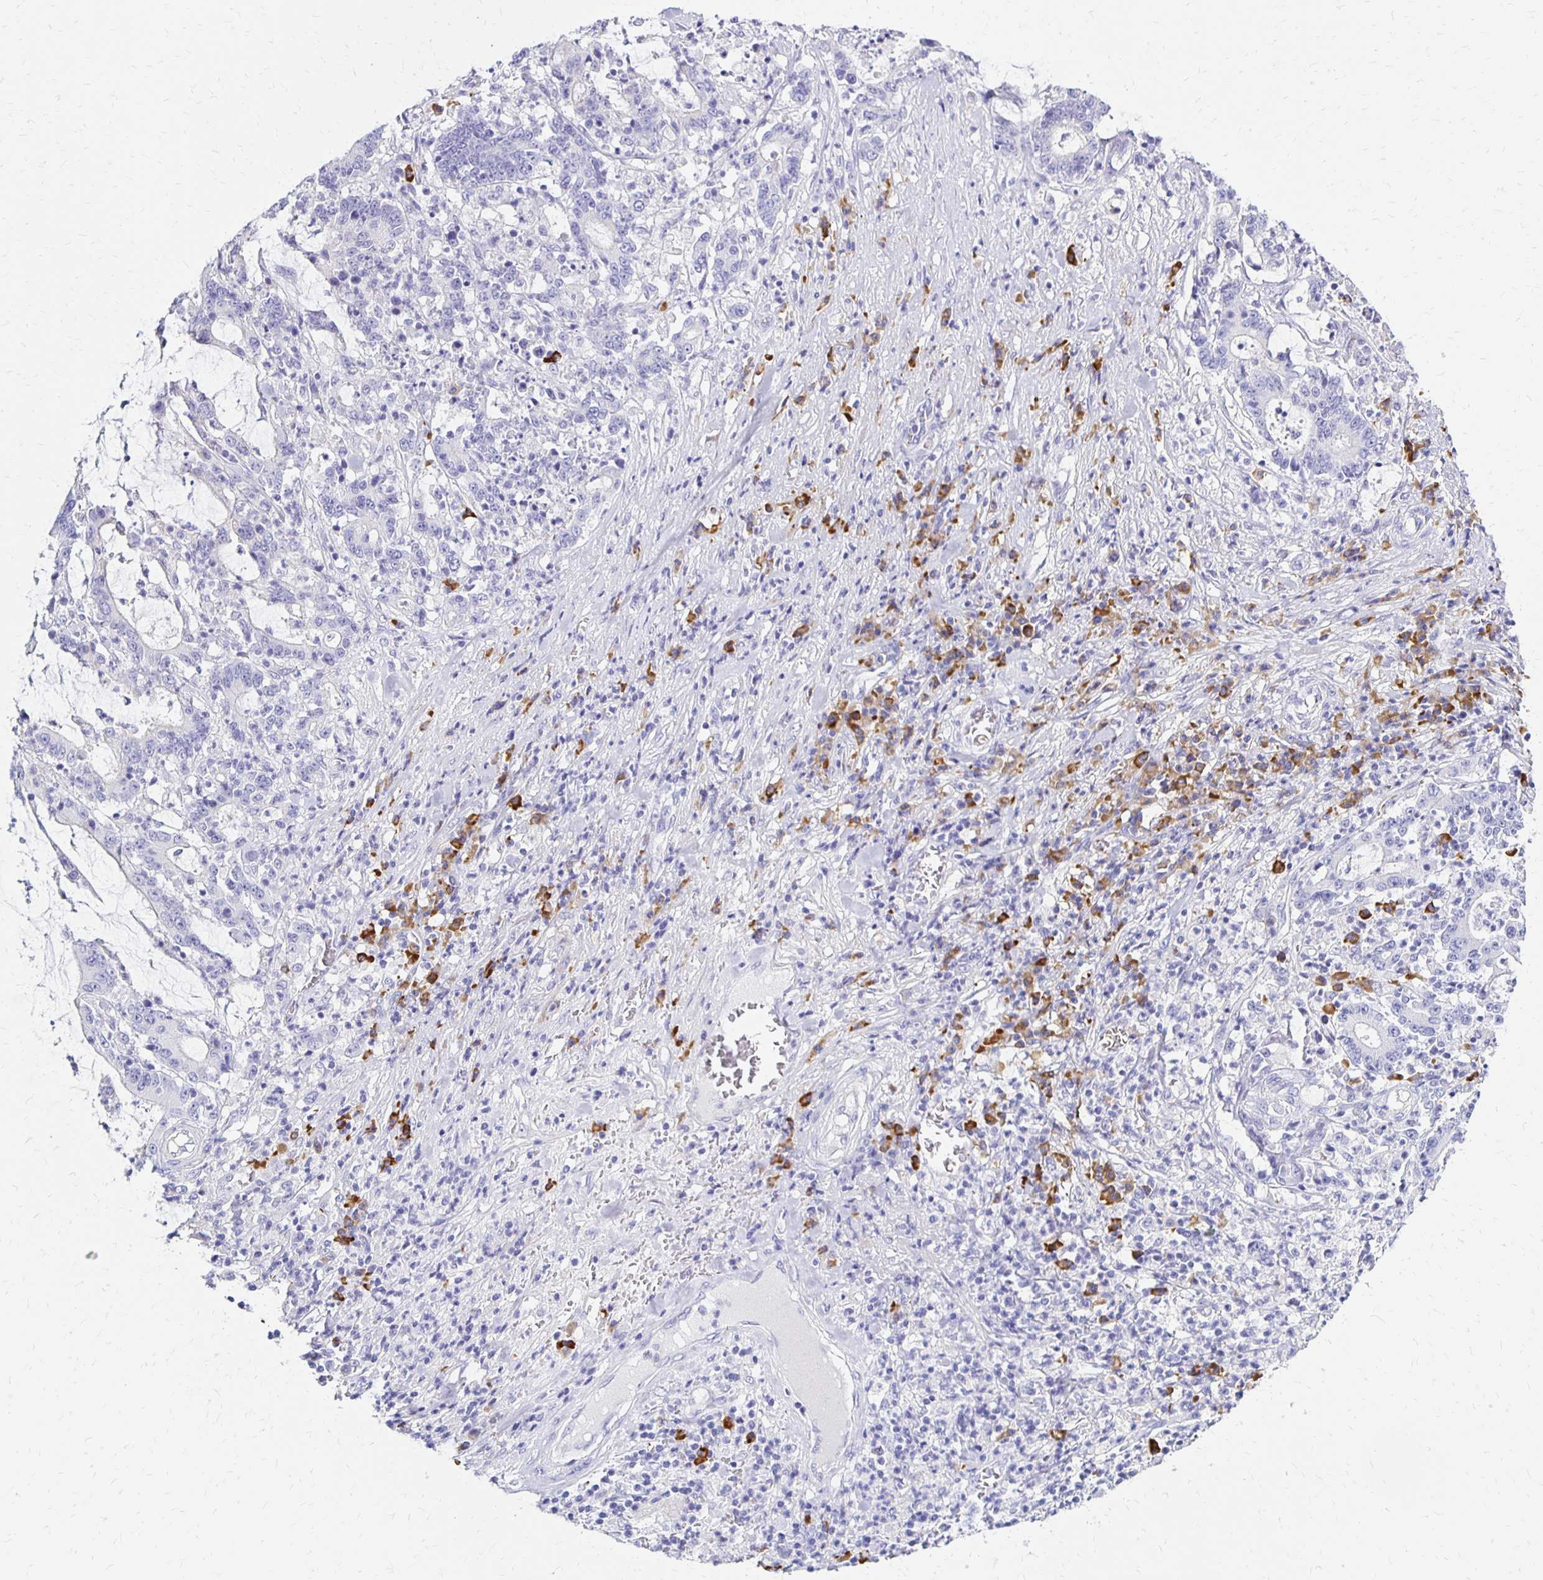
{"staining": {"intensity": "negative", "quantity": "none", "location": "none"}, "tissue": "stomach cancer", "cell_type": "Tumor cells", "image_type": "cancer", "snomed": [{"axis": "morphology", "description": "Adenocarcinoma, NOS"}, {"axis": "topography", "description": "Stomach, upper"}], "caption": "High power microscopy image of an IHC photomicrograph of stomach adenocarcinoma, revealing no significant expression in tumor cells.", "gene": "FNTB", "patient": {"sex": "male", "age": 68}}